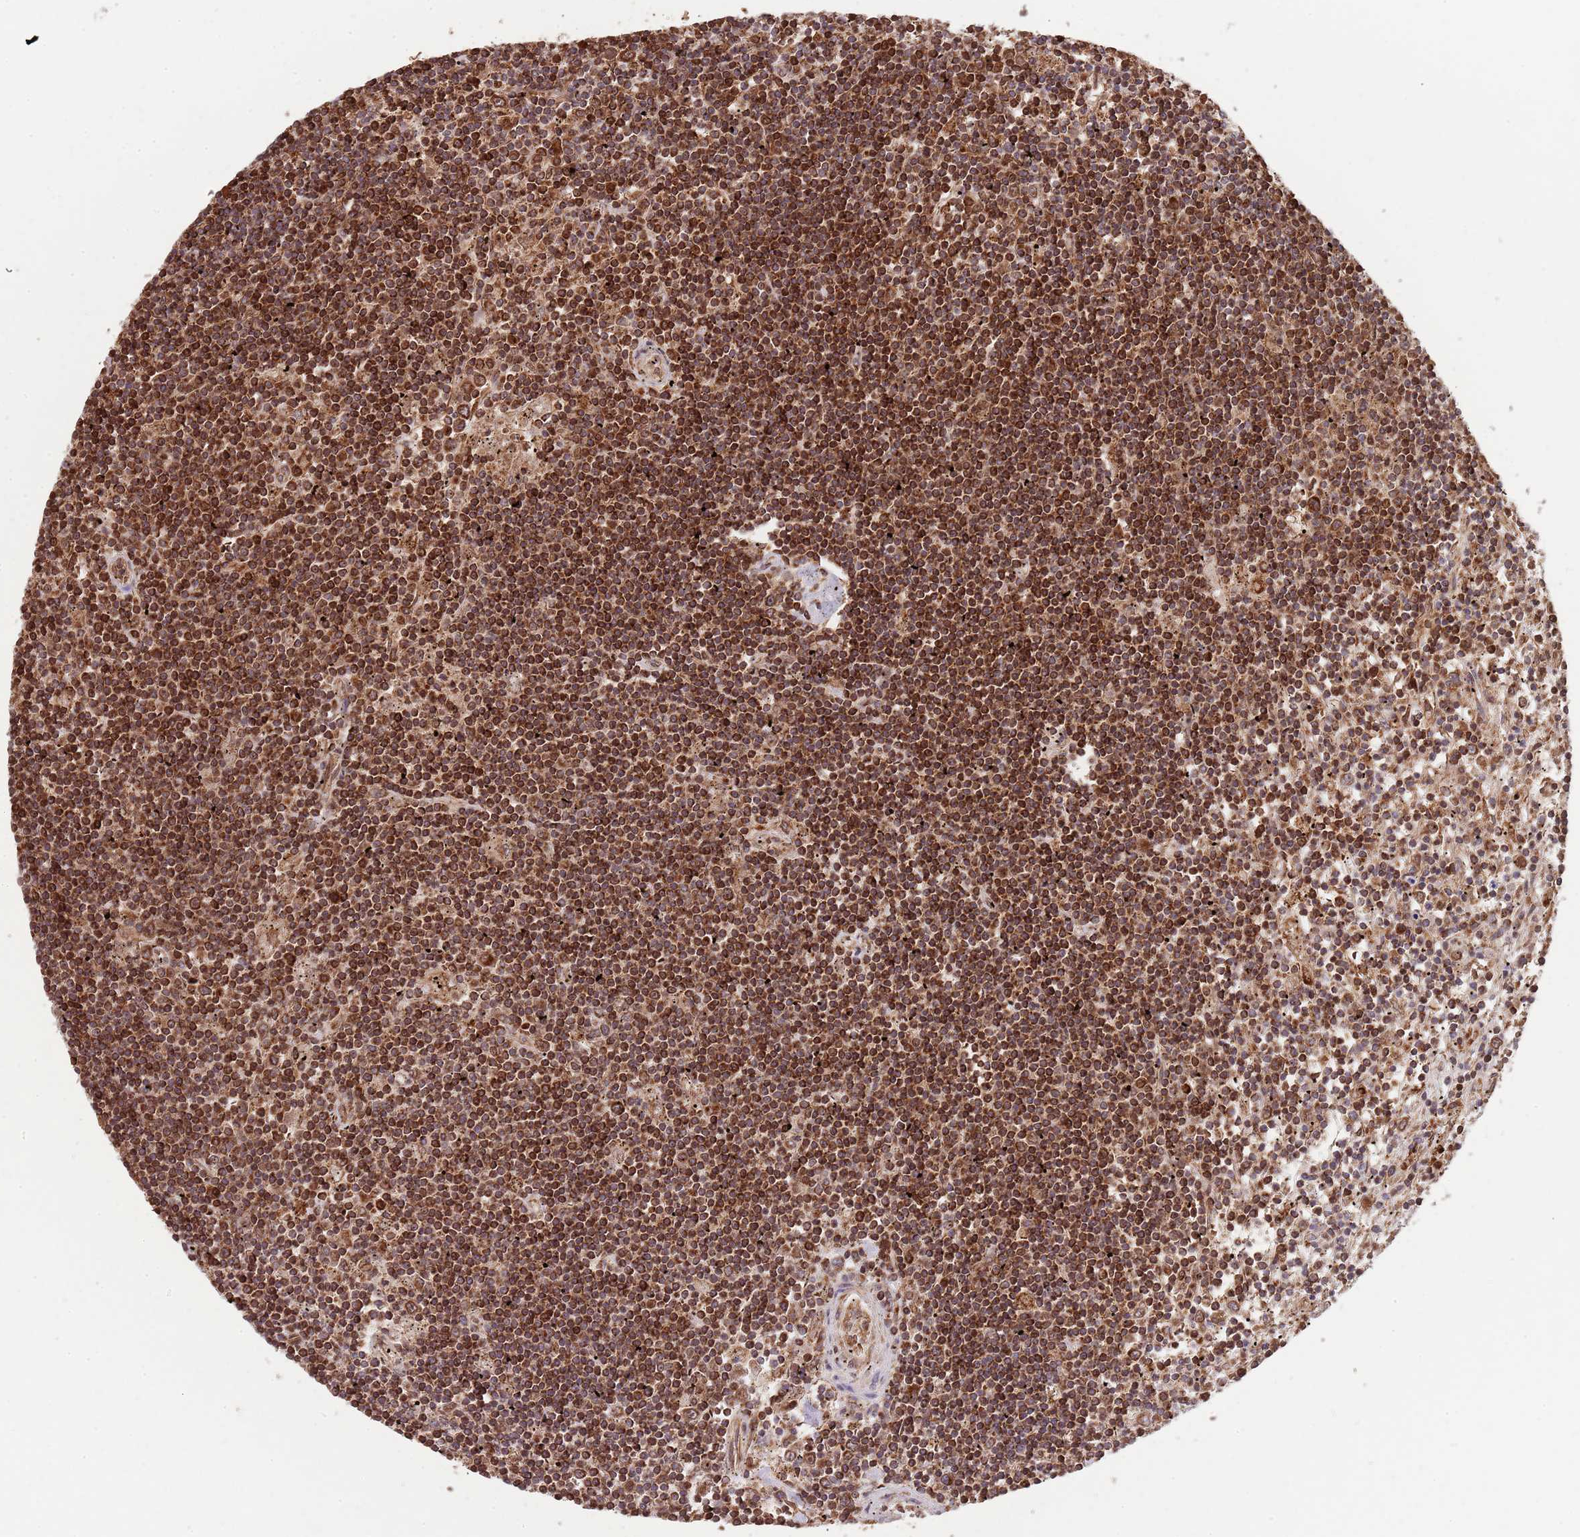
{"staining": {"intensity": "moderate", "quantity": ">75%", "location": "cytoplasmic/membranous,nuclear"}, "tissue": "lymphoma", "cell_type": "Tumor cells", "image_type": "cancer", "snomed": [{"axis": "morphology", "description": "Malignant lymphoma, non-Hodgkin's type, Low grade"}, {"axis": "topography", "description": "Spleen"}], "caption": "This micrograph demonstrates lymphoma stained with IHC to label a protein in brown. The cytoplasmic/membranous and nuclear of tumor cells show moderate positivity for the protein. Nuclei are counter-stained blue.", "gene": "DCHS1", "patient": {"sex": "male", "age": 76}}